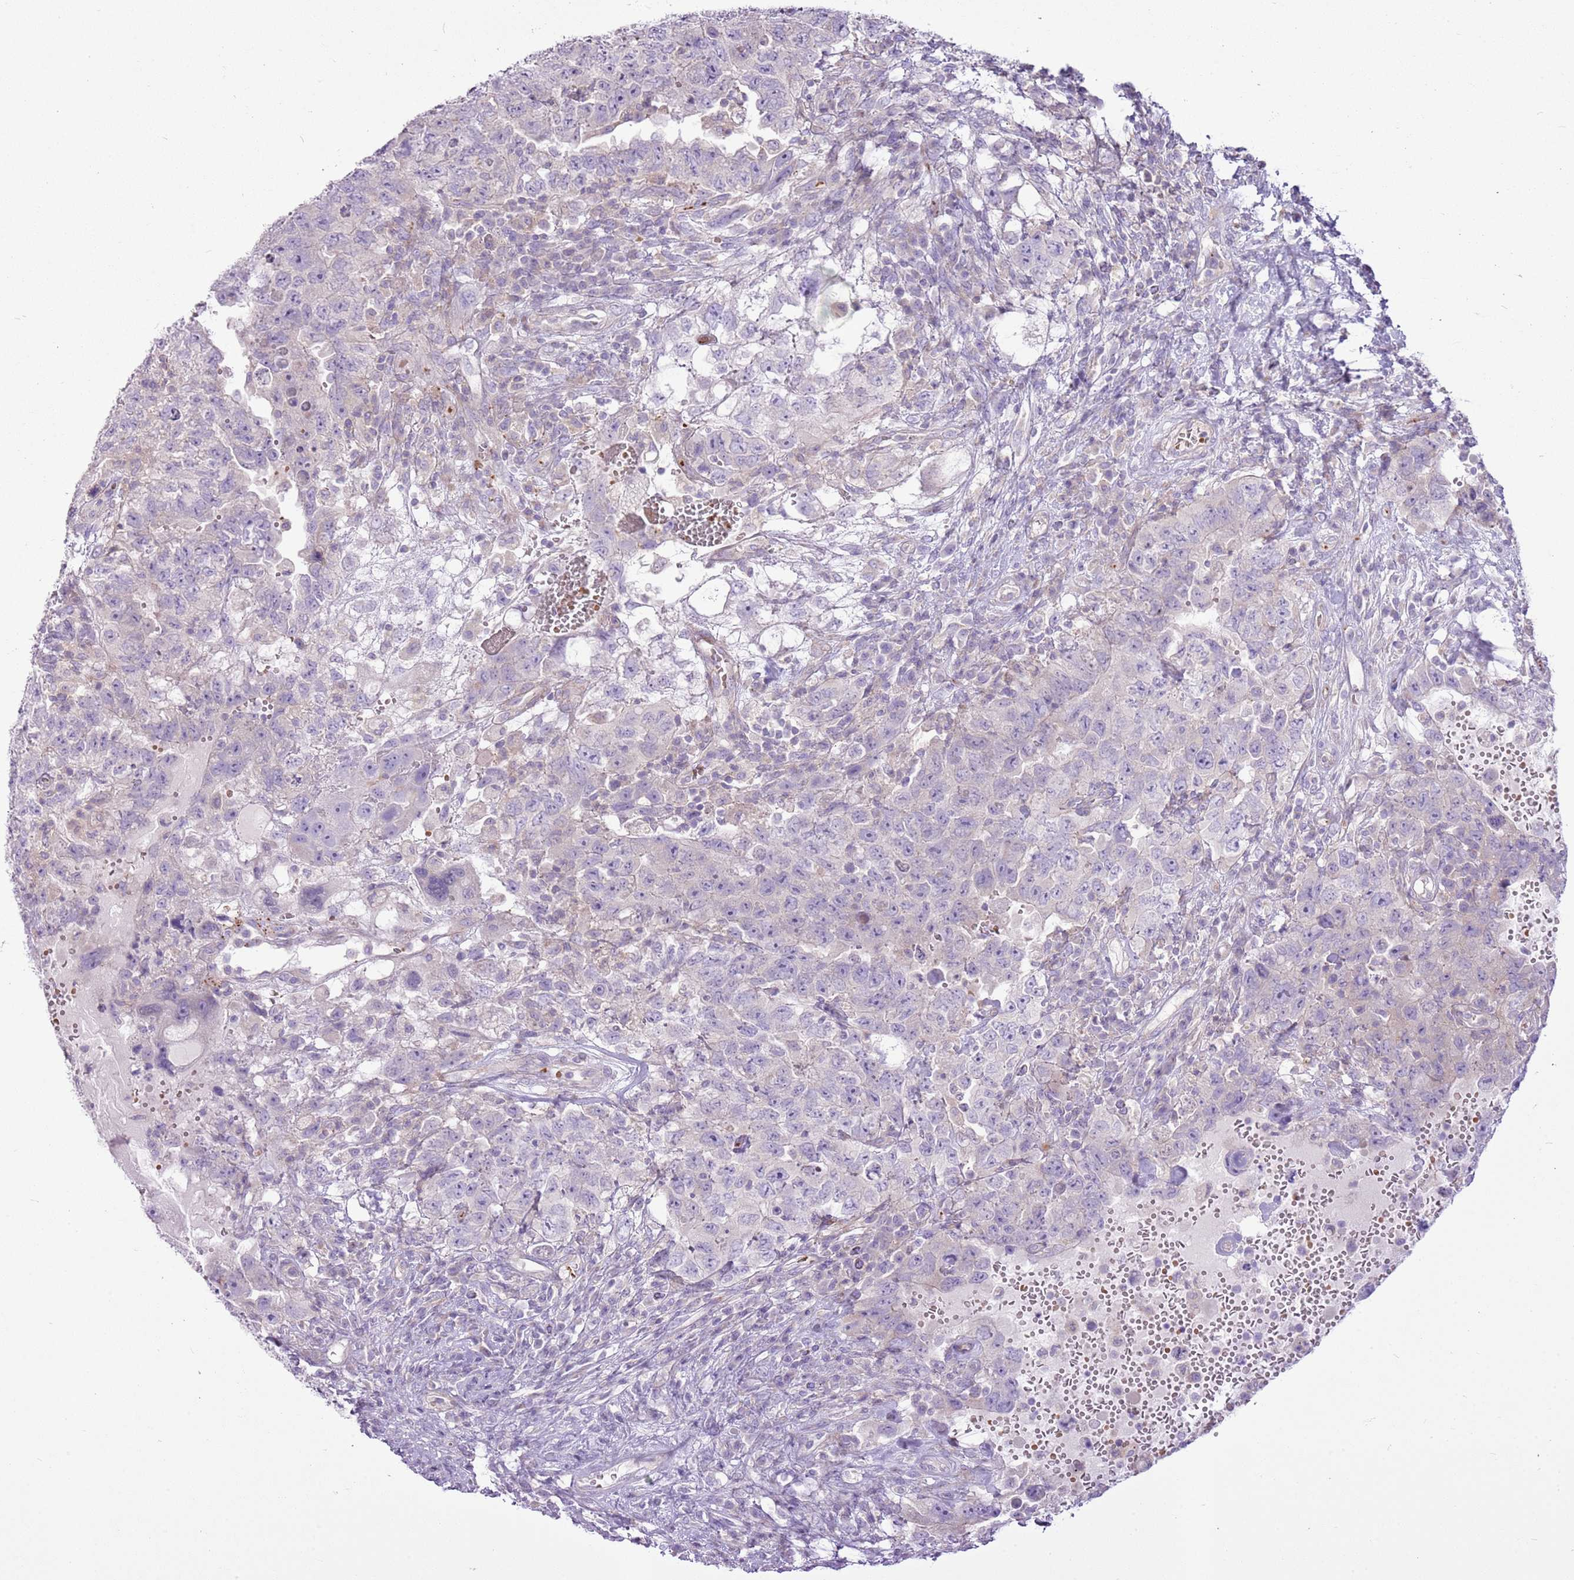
{"staining": {"intensity": "negative", "quantity": "none", "location": "none"}, "tissue": "testis cancer", "cell_type": "Tumor cells", "image_type": "cancer", "snomed": [{"axis": "morphology", "description": "Carcinoma, Embryonal, NOS"}, {"axis": "topography", "description": "Testis"}], "caption": "Embryonal carcinoma (testis) was stained to show a protein in brown. There is no significant expression in tumor cells.", "gene": "CHAC2", "patient": {"sex": "male", "age": 26}}